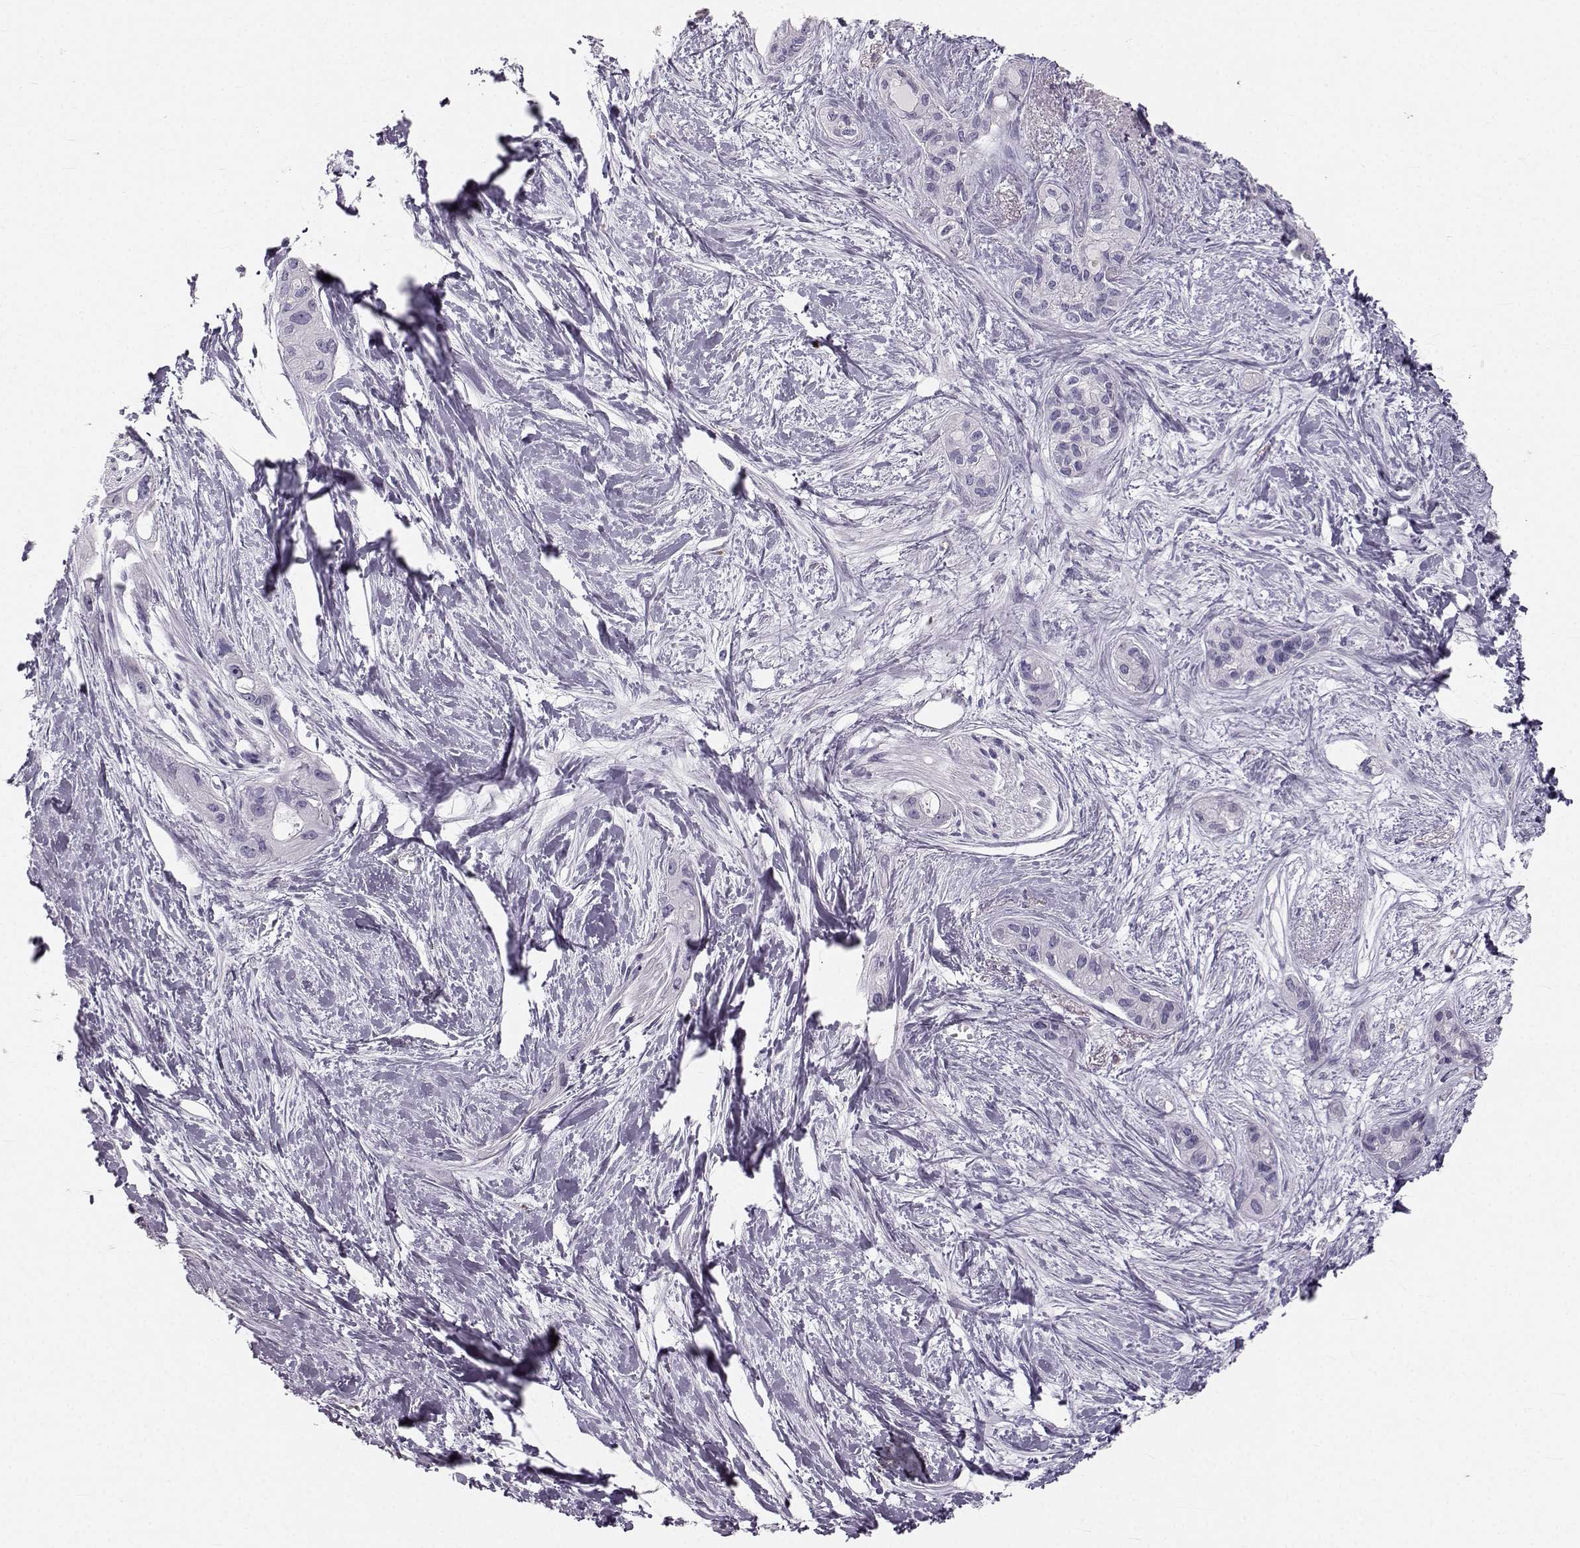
{"staining": {"intensity": "negative", "quantity": "none", "location": "none"}, "tissue": "pancreatic cancer", "cell_type": "Tumor cells", "image_type": "cancer", "snomed": [{"axis": "morphology", "description": "Adenocarcinoma, NOS"}, {"axis": "topography", "description": "Pancreas"}], "caption": "Immunohistochemistry of human pancreatic adenocarcinoma exhibits no staining in tumor cells.", "gene": "OIP5", "patient": {"sex": "female", "age": 50}}